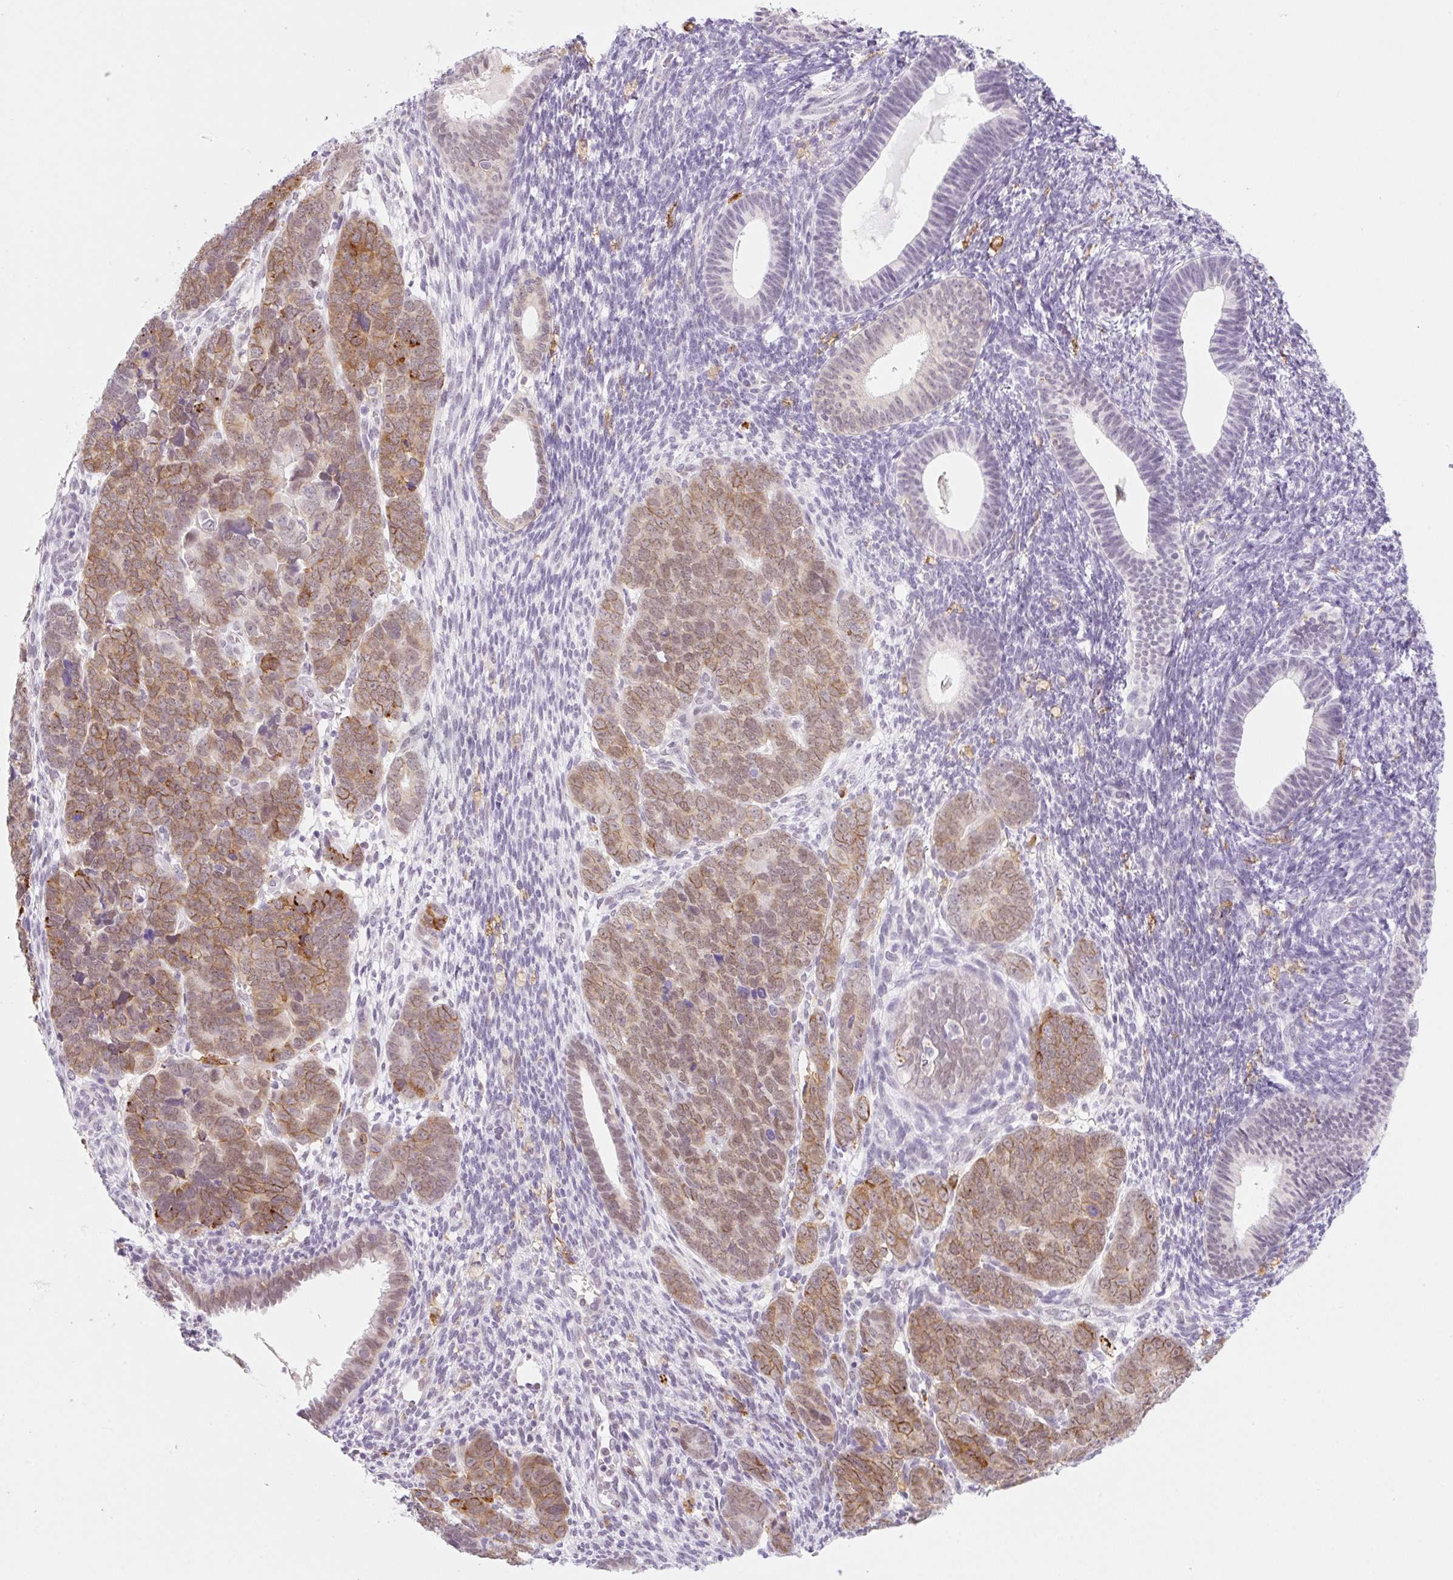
{"staining": {"intensity": "moderate", "quantity": ">75%", "location": "cytoplasmic/membranous,nuclear"}, "tissue": "endometrial cancer", "cell_type": "Tumor cells", "image_type": "cancer", "snomed": [{"axis": "morphology", "description": "Adenocarcinoma, NOS"}, {"axis": "topography", "description": "Endometrium"}], "caption": "The micrograph exhibits immunohistochemical staining of endometrial cancer. There is moderate cytoplasmic/membranous and nuclear positivity is present in approximately >75% of tumor cells. Immunohistochemistry stains the protein in brown and the nuclei are stained blue.", "gene": "PALM3", "patient": {"sex": "female", "age": 82}}